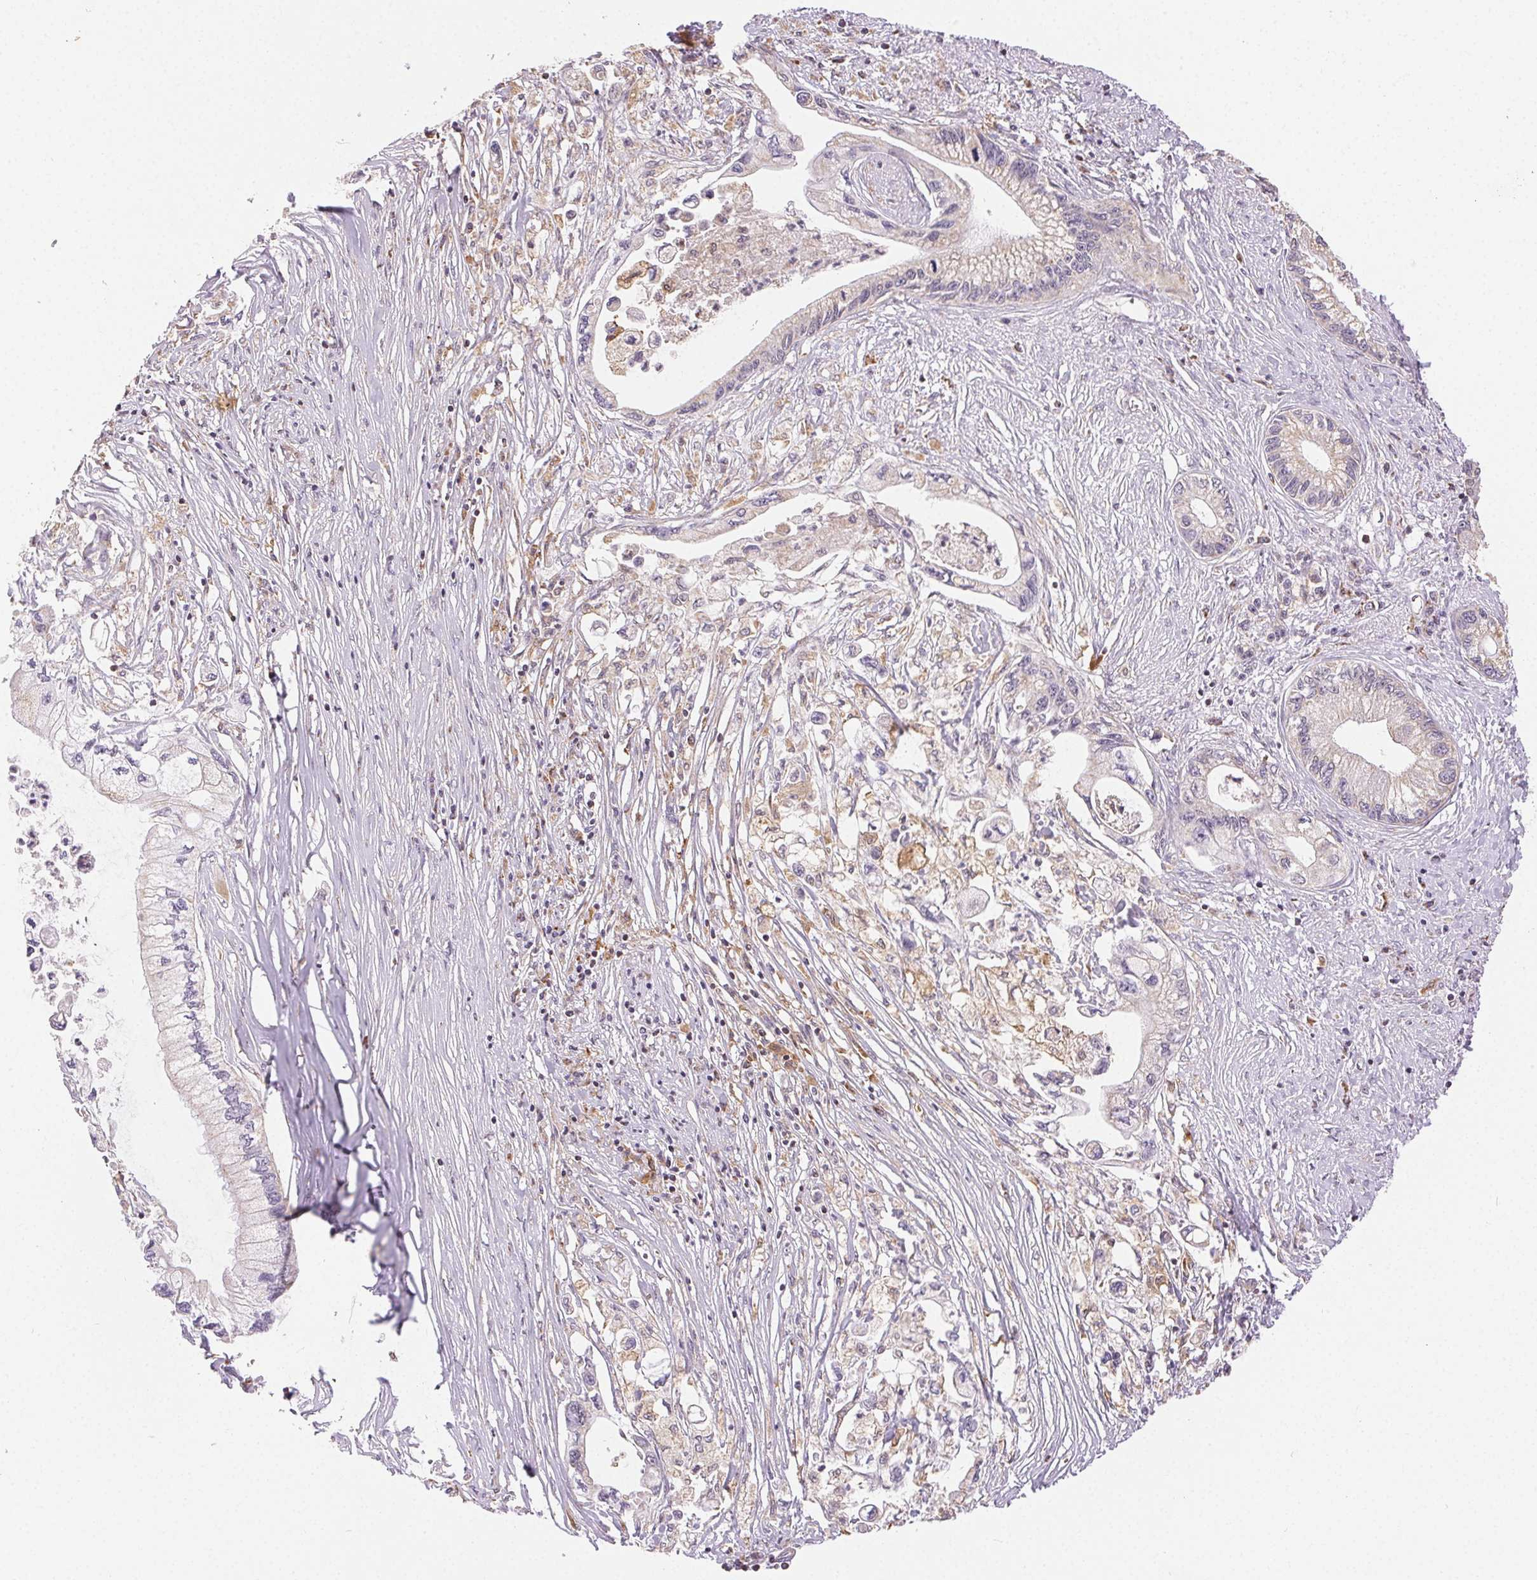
{"staining": {"intensity": "negative", "quantity": "none", "location": "none"}, "tissue": "pancreatic cancer", "cell_type": "Tumor cells", "image_type": "cancer", "snomed": [{"axis": "morphology", "description": "Adenocarcinoma, NOS"}, {"axis": "topography", "description": "Pancreas"}], "caption": "An IHC micrograph of adenocarcinoma (pancreatic) is shown. There is no staining in tumor cells of adenocarcinoma (pancreatic).", "gene": "PIWIL4", "patient": {"sex": "male", "age": 61}}